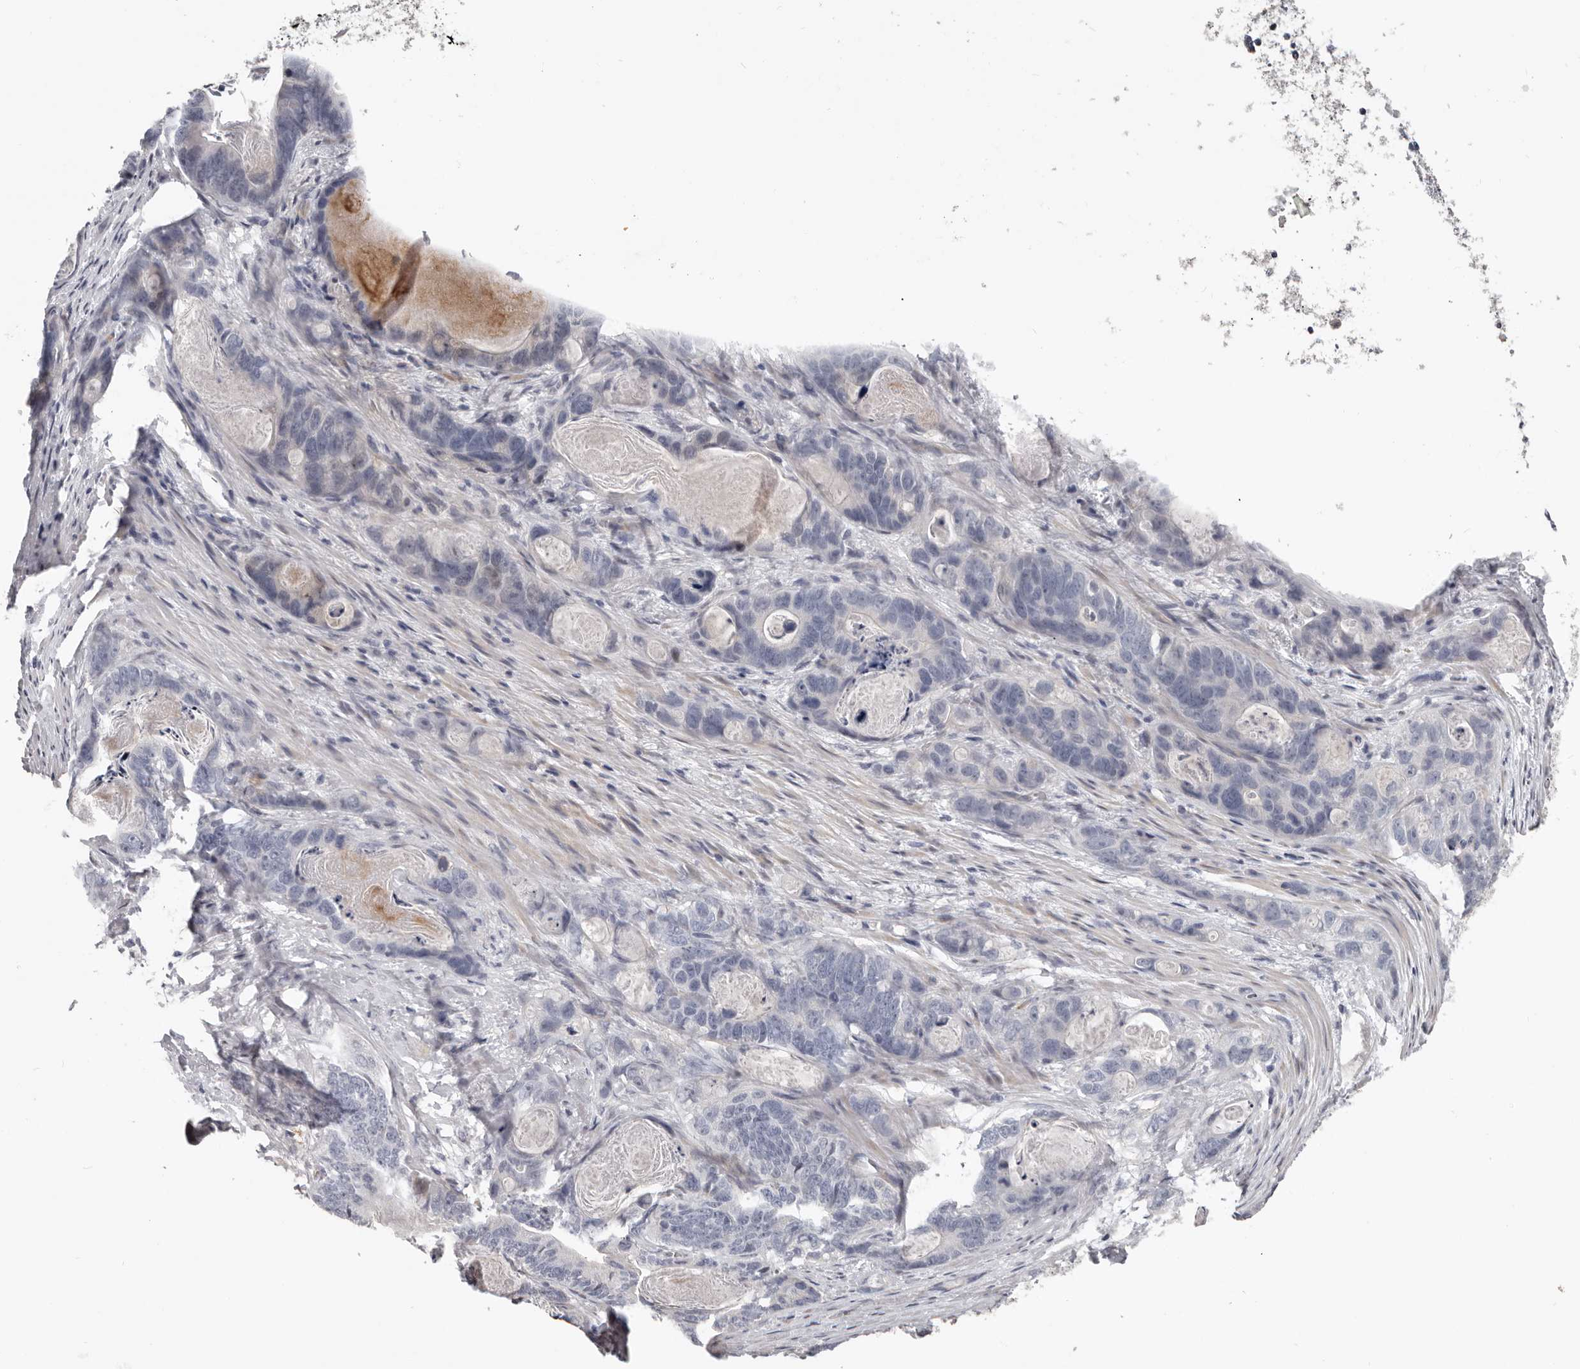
{"staining": {"intensity": "negative", "quantity": "none", "location": "none"}, "tissue": "stomach cancer", "cell_type": "Tumor cells", "image_type": "cancer", "snomed": [{"axis": "morphology", "description": "Normal tissue, NOS"}, {"axis": "morphology", "description": "Adenocarcinoma, NOS"}, {"axis": "topography", "description": "Stomach"}], "caption": "Adenocarcinoma (stomach) stained for a protein using IHC reveals no positivity tumor cells.", "gene": "RNF217", "patient": {"sex": "female", "age": 89}}